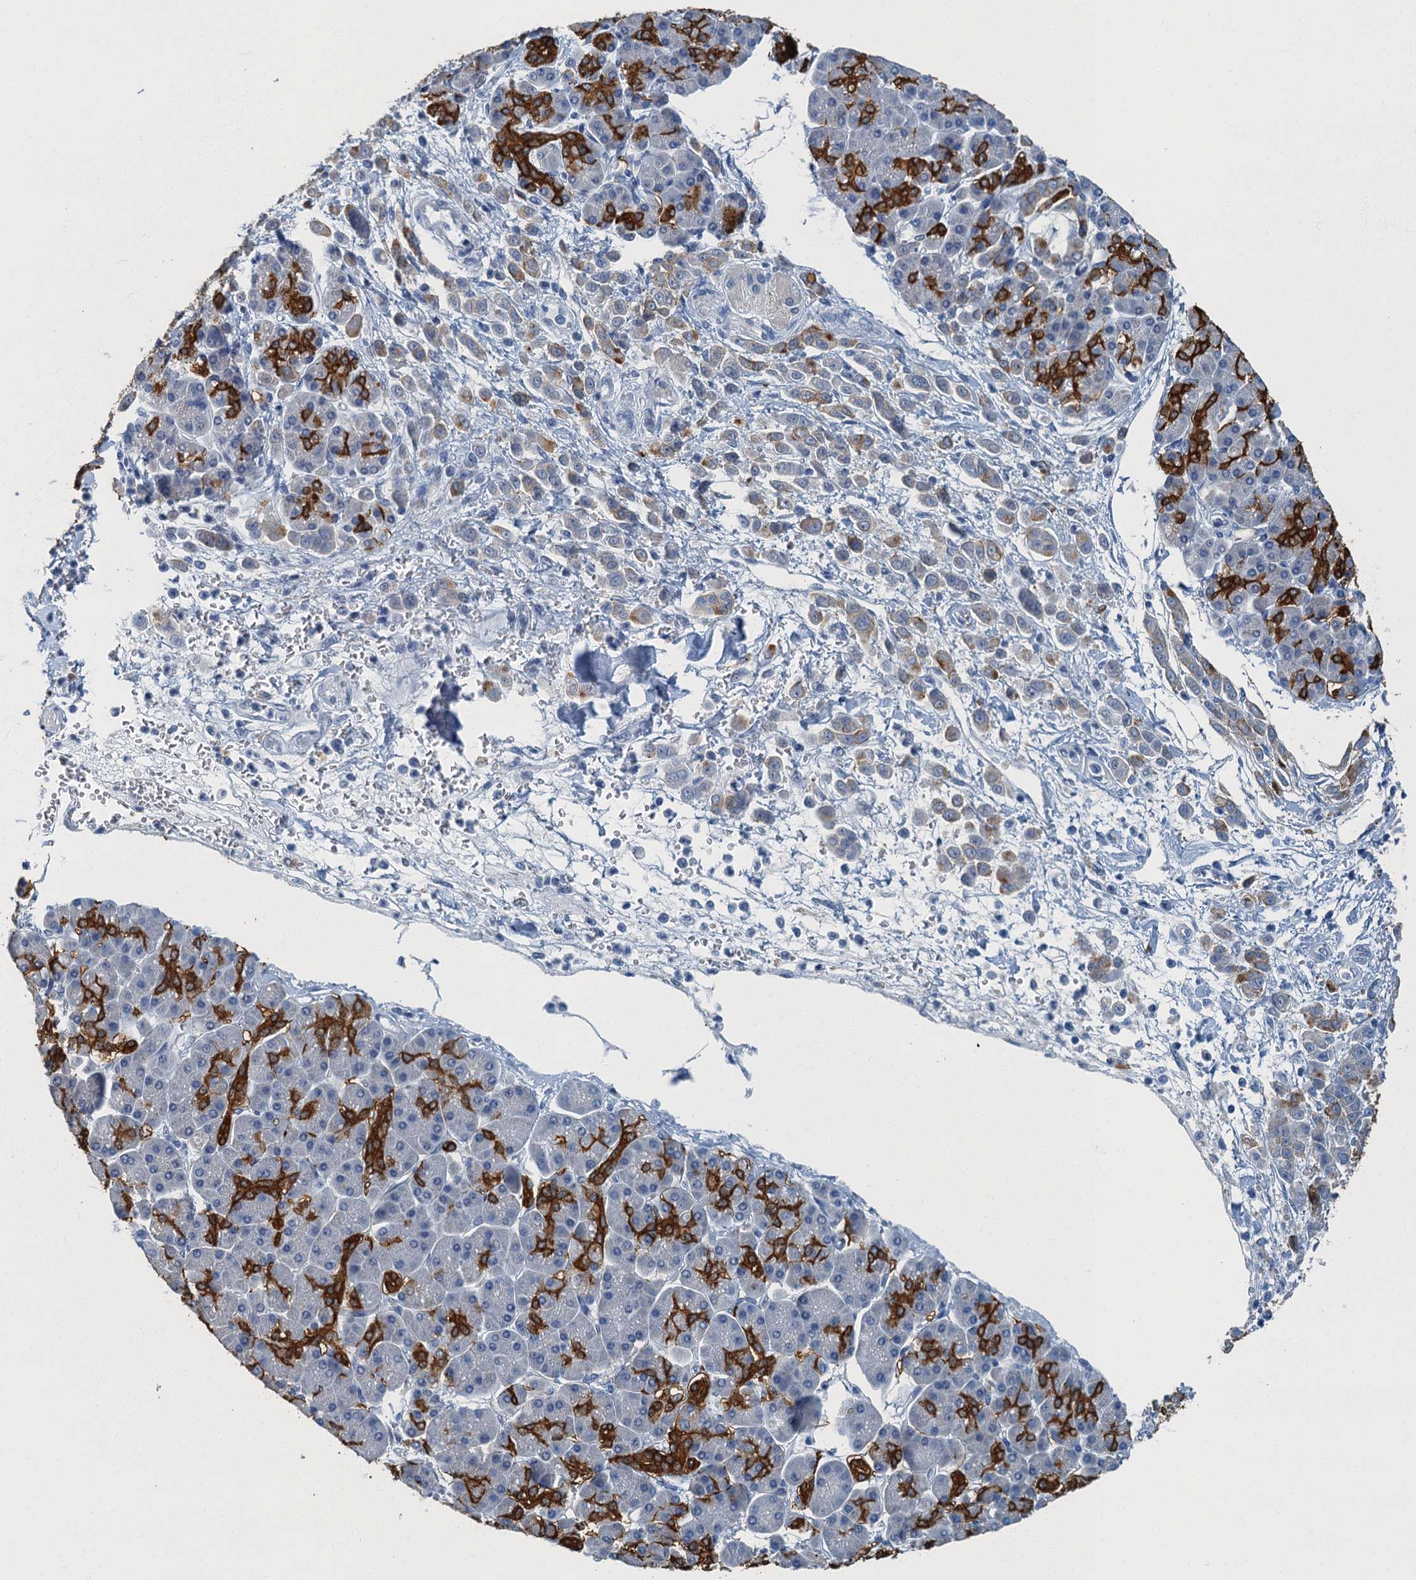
{"staining": {"intensity": "moderate", "quantity": "<25%", "location": "cytoplasmic/membranous"}, "tissue": "pancreatic cancer", "cell_type": "Tumor cells", "image_type": "cancer", "snomed": [{"axis": "morphology", "description": "Normal tissue, NOS"}, {"axis": "morphology", "description": "Adenocarcinoma, NOS"}, {"axis": "topography", "description": "Pancreas"}], "caption": "The photomicrograph exhibits immunohistochemical staining of pancreatic cancer. There is moderate cytoplasmic/membranous positivity is present in about <25% of tumor cells.", "gene": "GADL1", "patient": {"sex": "female", "age": 64}}